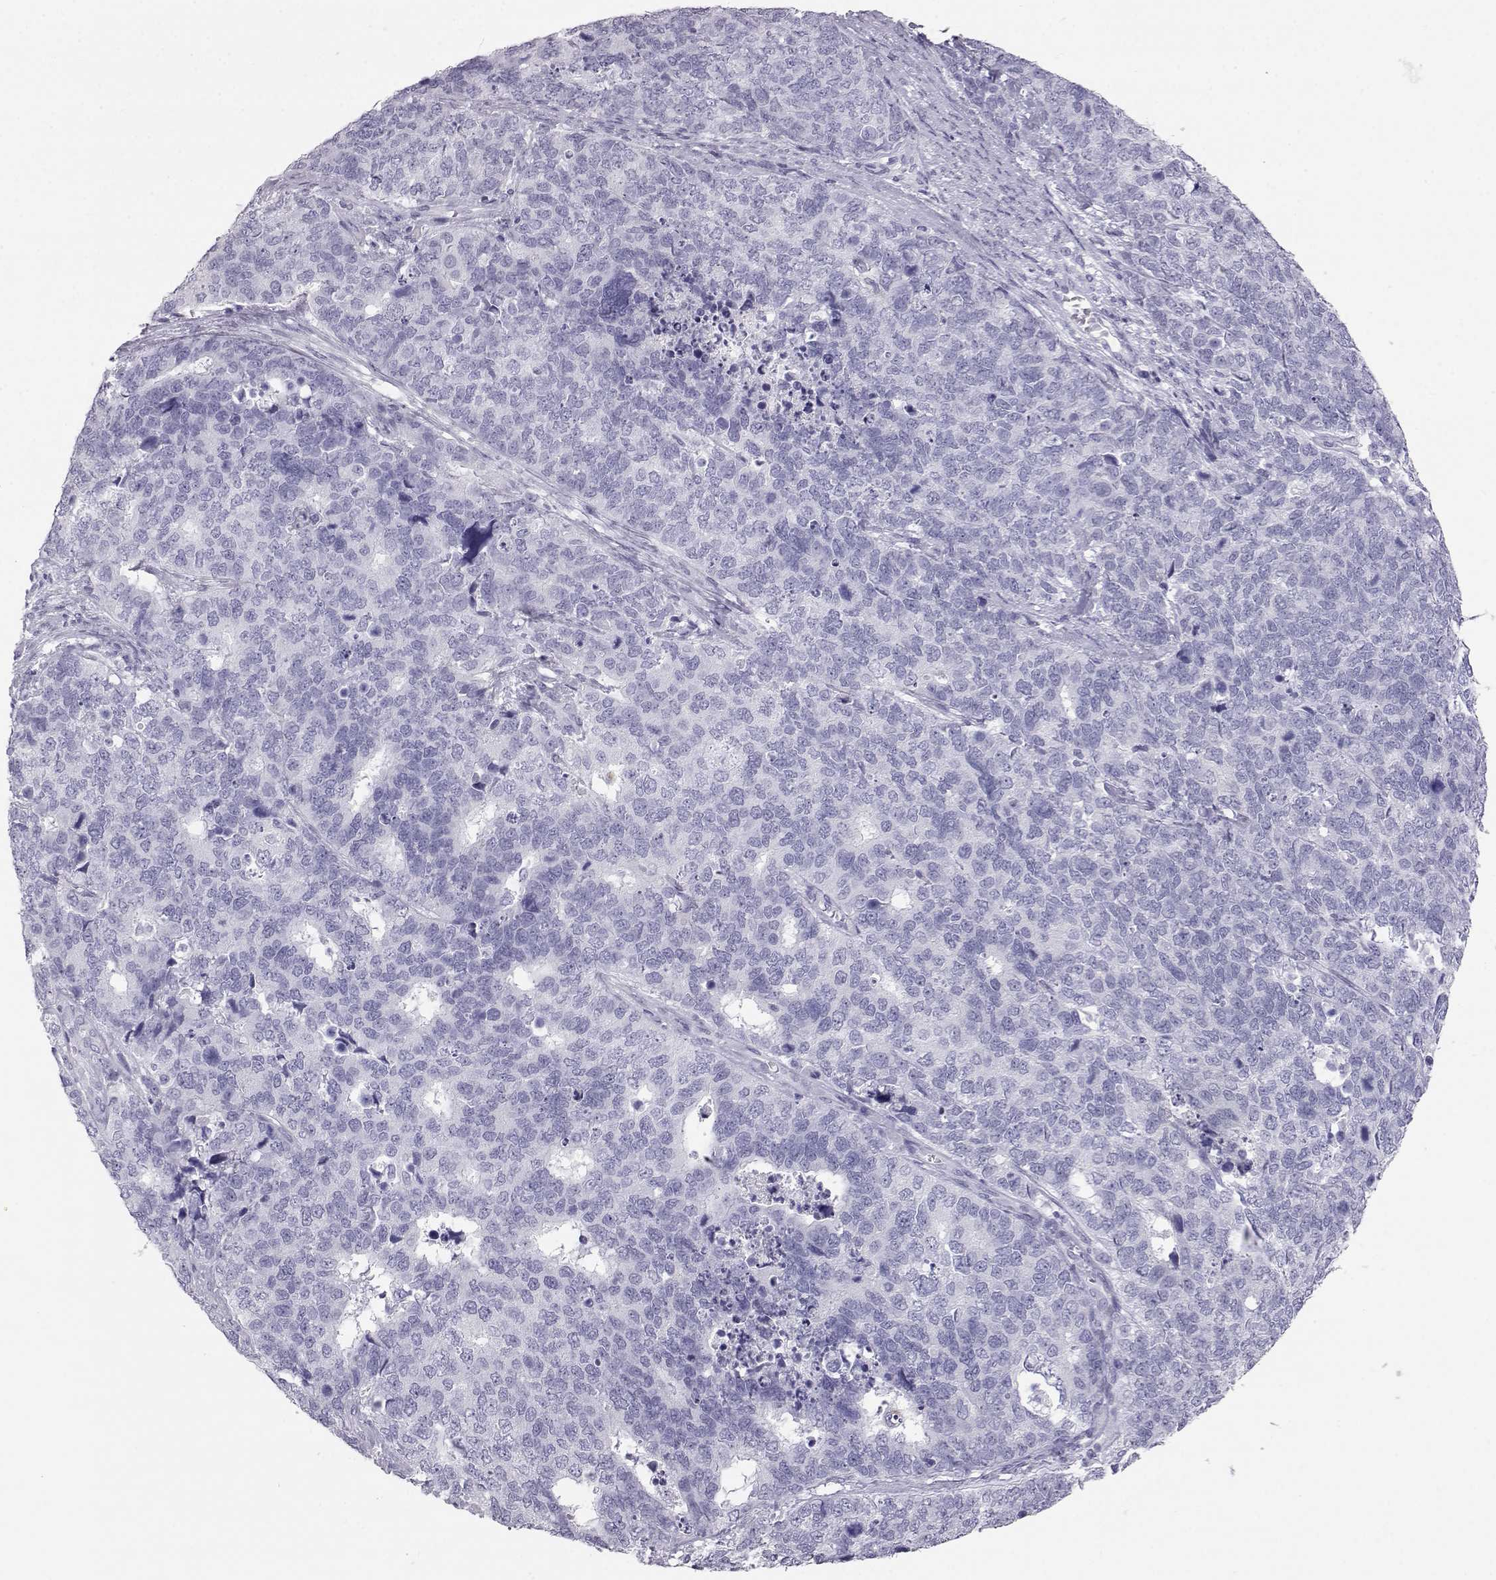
{"staining": {"intensity": "negative", "quantity": "none", "location": "none"}, "tissue": "cervical cancer", "cell_type": "Tumor cells", "image_type": "cancer", "snomed": [{"axis": "morphology", "description": "Squamous cell carcinoma, NOS"}, {"axis": "topography", "description": "Cervix"}], "caption": "Cervical cancer was stained to show a protein in brown. There is no significant staining in tumor cells. Brightfield microscopy of IHC stained with DAB (3,3'-diaminobenzidine) (brown) and hematoxylin (blue), captured at high magnification.", "gene": "ITLN2", "patient": {"sex": "female", "age": 63}}